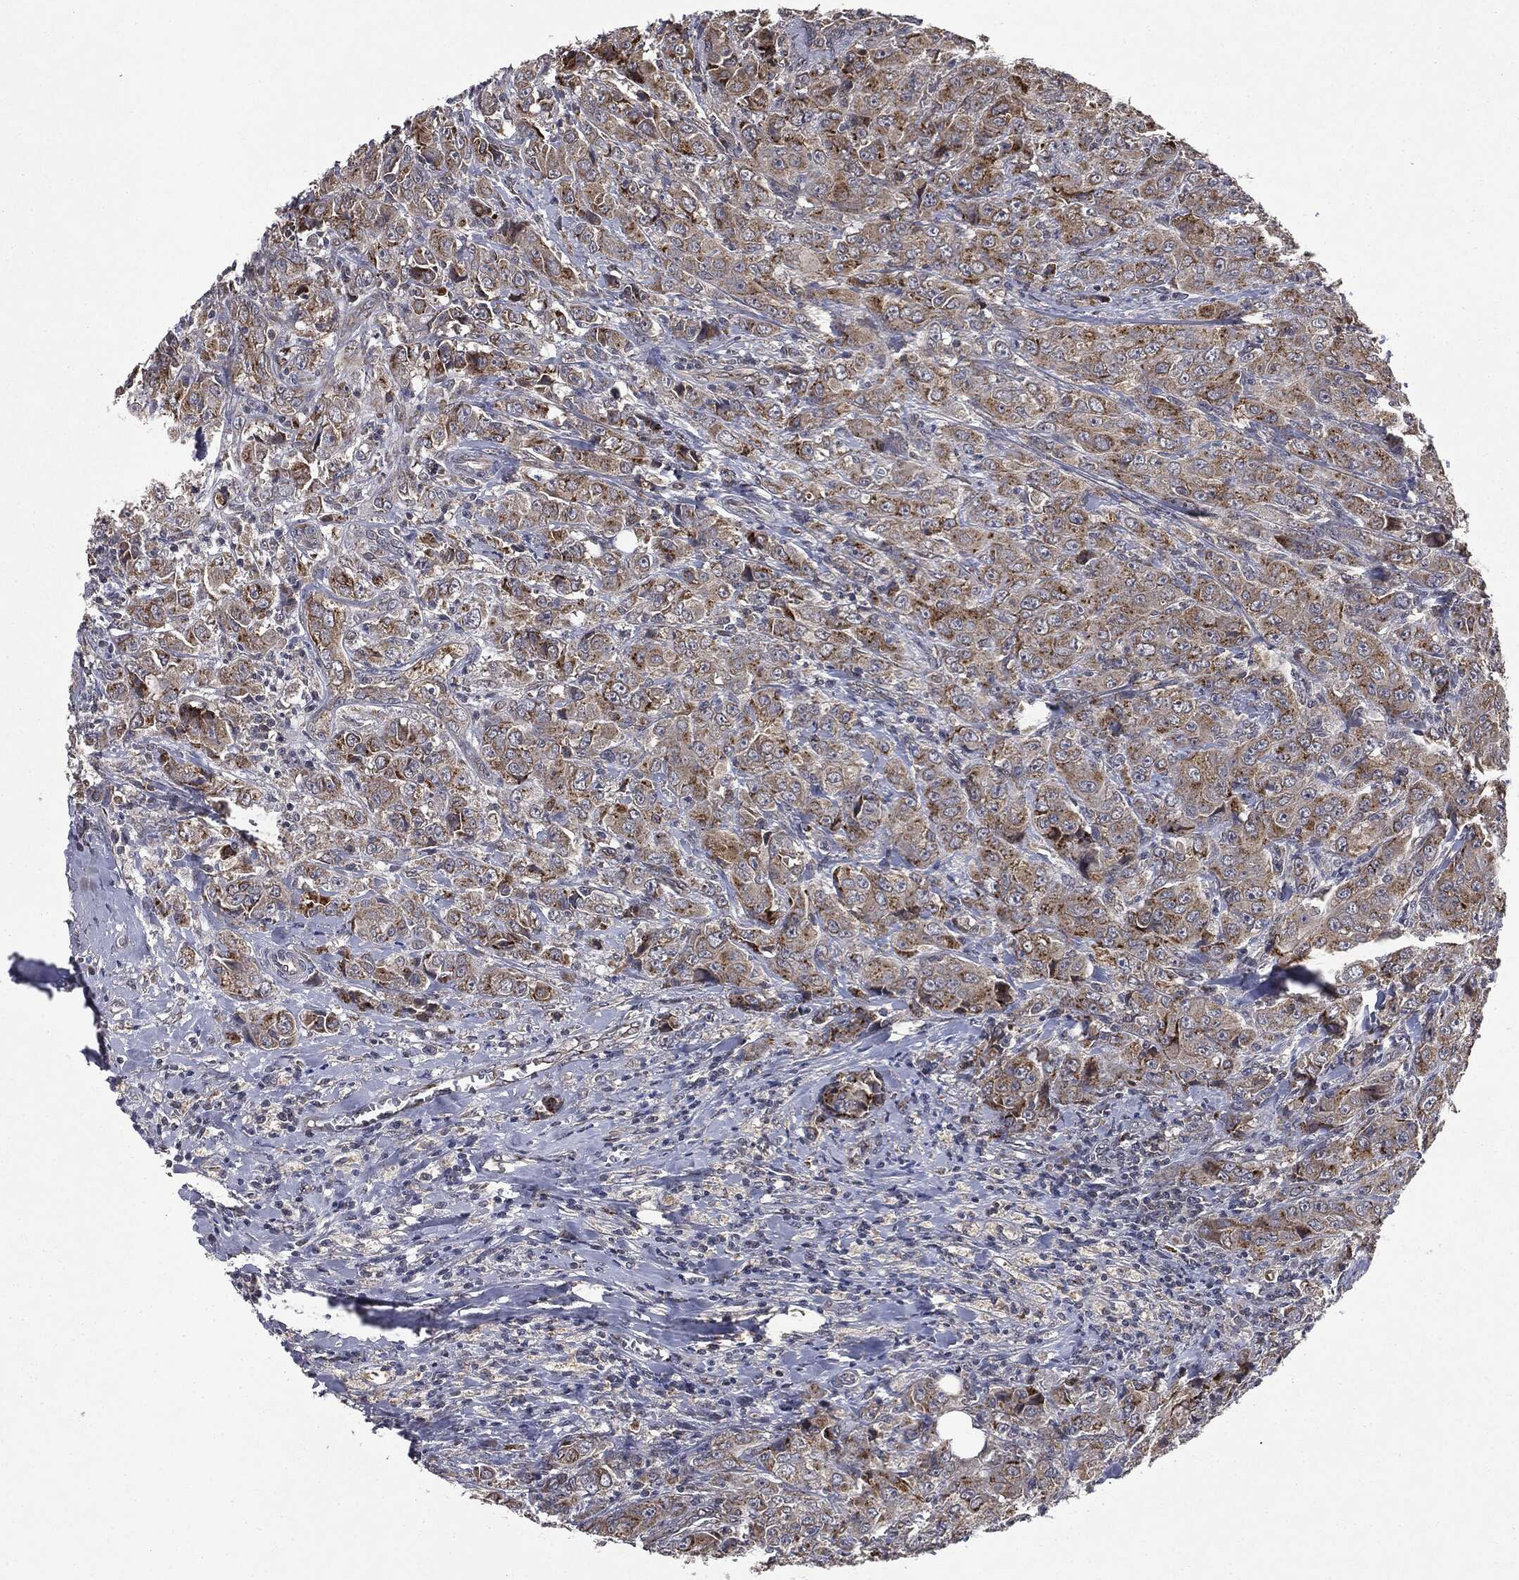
{"staining": {"intensity": "moderate", "quantity": ">75%", "location": "cytoplasmic/membranous"}, "tissue": "breast cancer", "cell_type": "Tumor cells", "image_type": "cancer", "snomed": [{"axis": "morphology", "description": "Duct carcinoma"}, {"axis": "topography", "description": "Breast"}], "caption": "Protein staining of intraductal carcinoma (breast) tissue exhibits moderate cytoplasmic/membranous expression in about >75% of tumor cells. (IHC, brightfield microscopy, high magnification).", "gene": "PLPPR2", "patient": {"sex": "female", "age": 43}}